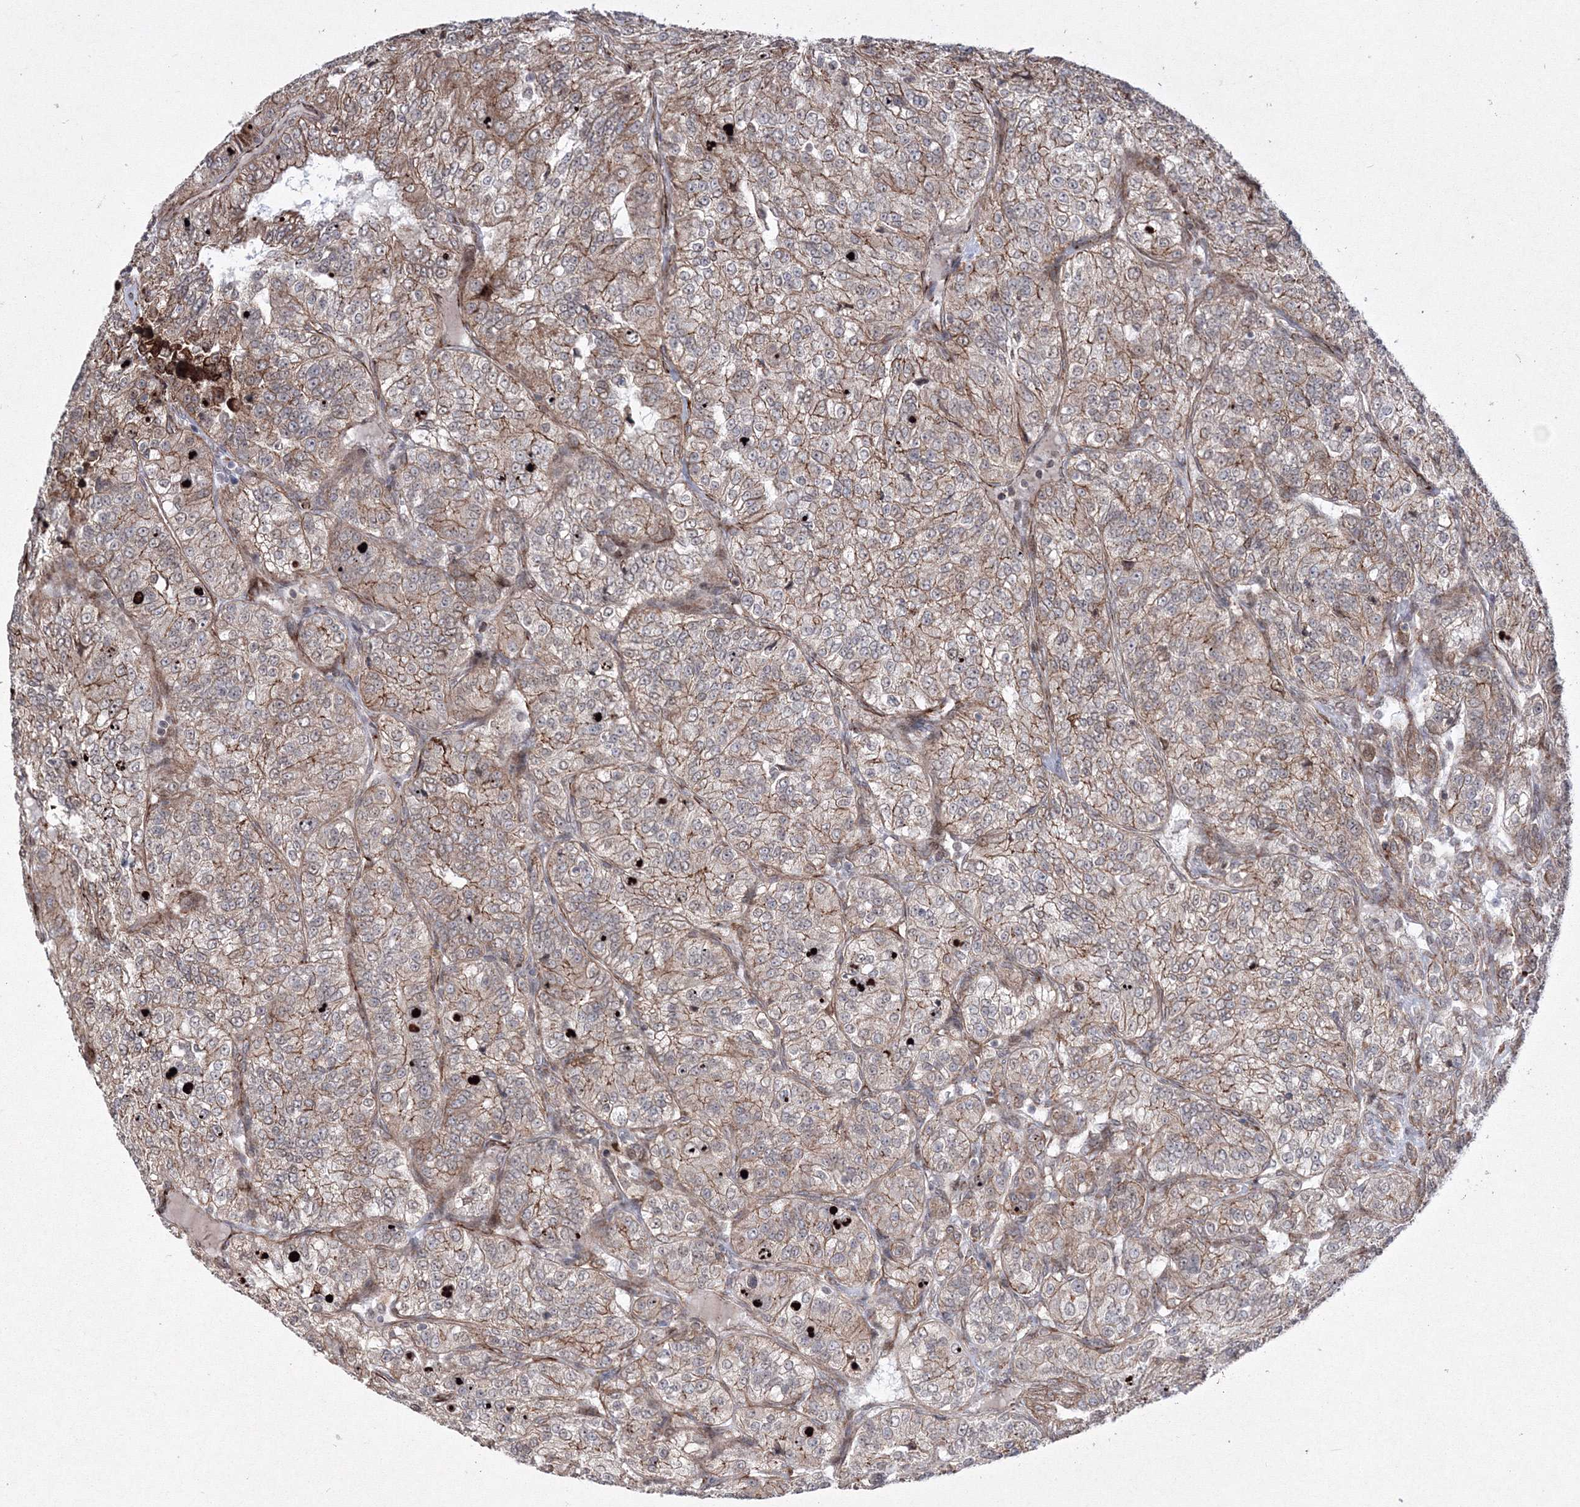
{"staining": {"intensity": "weak", "quantity": ">75%", "location": "cytoplasmic/membranous"}, "tissue": "renal cancer", "cell_type": "Tumor cells", "image_type": "cancer", "snomed": [{"axis": "morphology", "description": "Adenocarcinoma, NOS"}, {"axis": "topography", "description": "Kidney"}], "caption": "Human adenocarcinoma (renal) stained with a brown dye displays weak cytoplasmic/membranous positive positivity in approximately >75% of tumor cells.", "gene": "EFCAB12", "patient": {"sex": "female", "age": 63}}